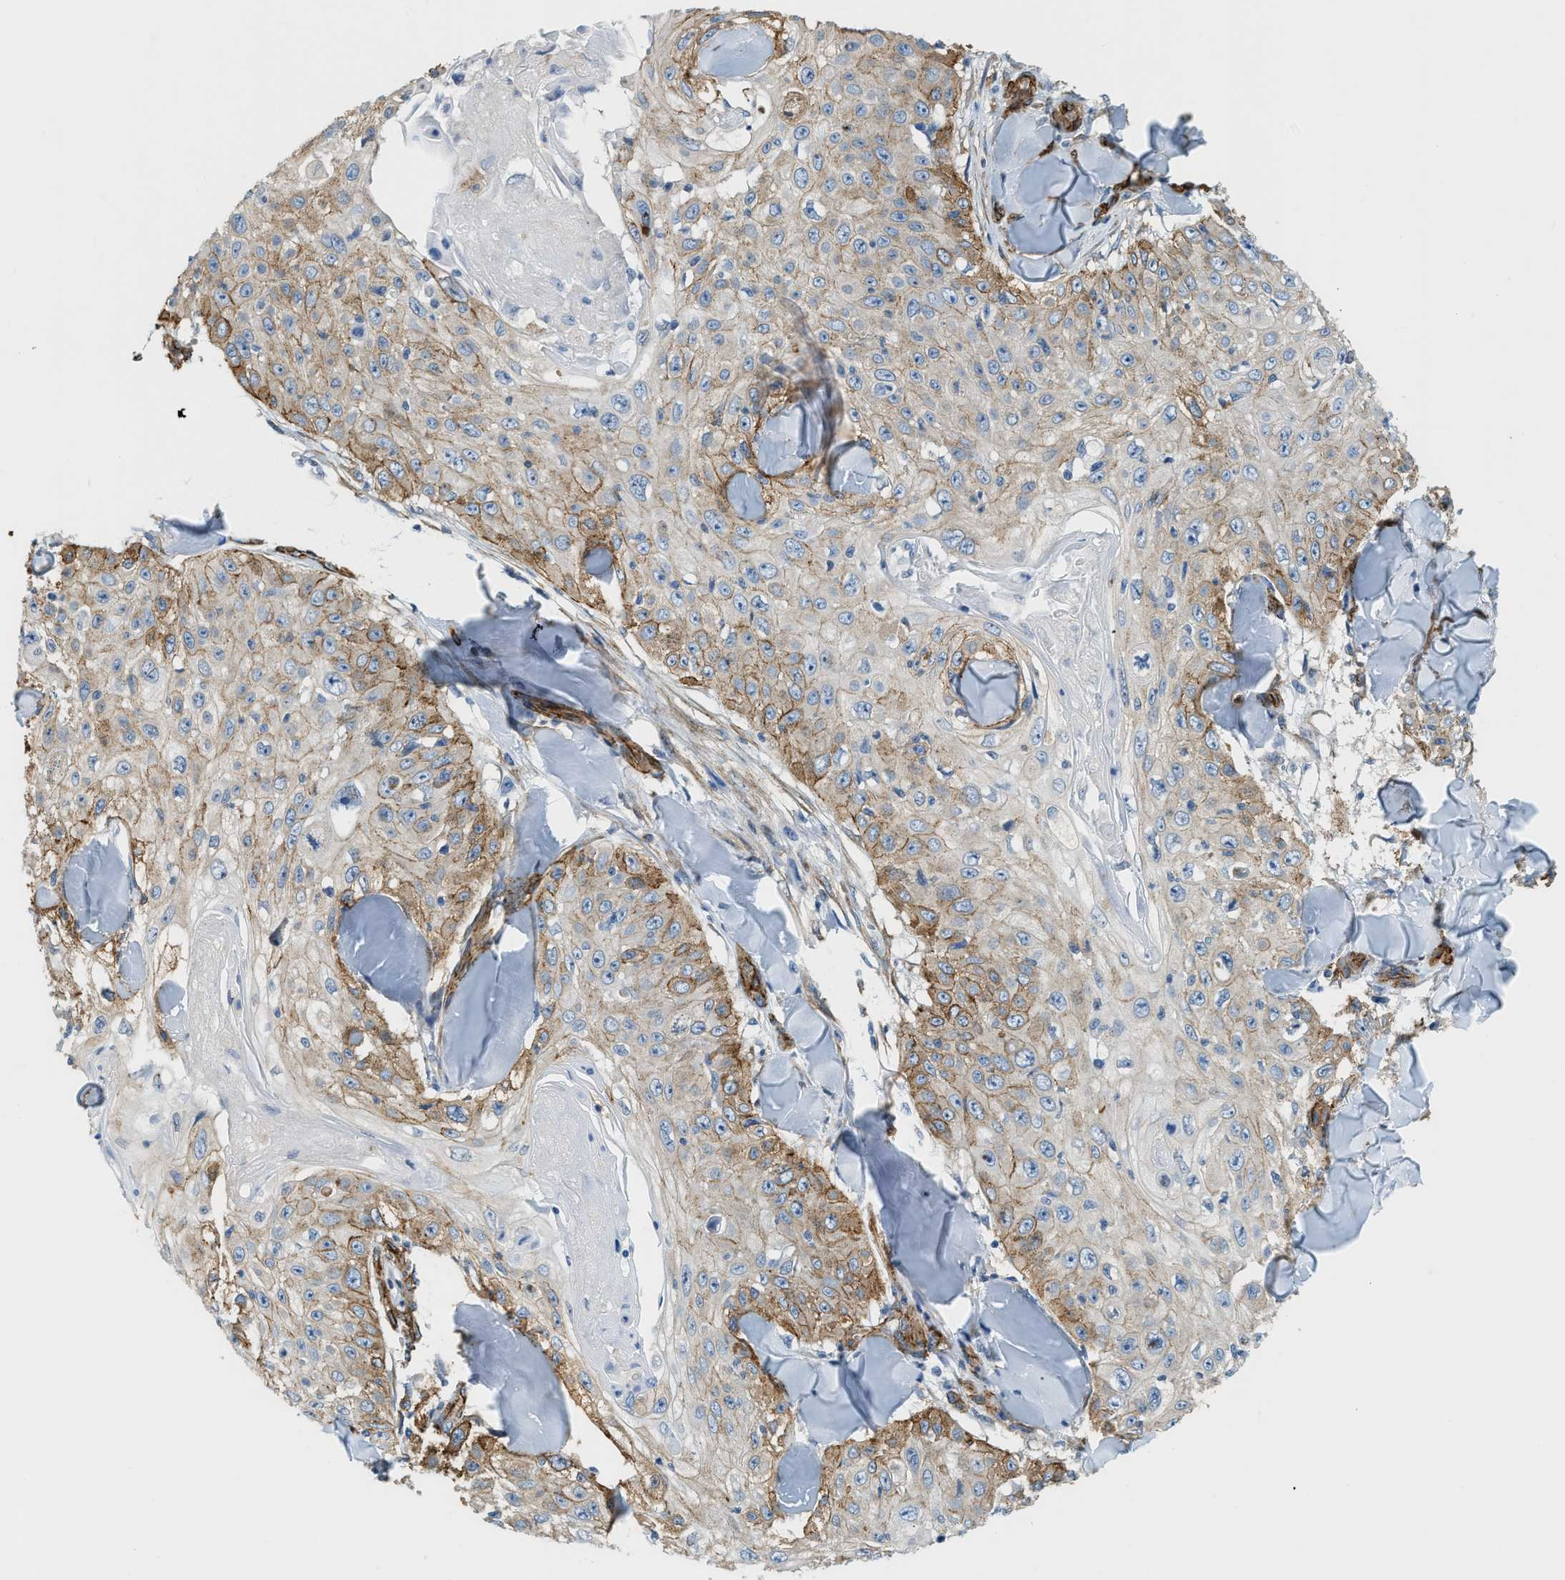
{"staining": {"intensity": "moderate", "quantity": ">75%", "location": "cytoplasmic/membranous"}, "tissue": "skin cancer", "cell_type": "Tumor cells", "image_type": "cancer", "snomed": [{"axis": "morphology", "description": "Squamous cell carcinoma, NOS"}, {"axis": "topography", "description": "Skin"}], "caption": "Protein staining shows moderate cytoplasmic/membranous staining in approximately >75% of tumor cells in skin cancer.", "gene": "TMEM43", "patient": {"sex": "male", "age": 86}}